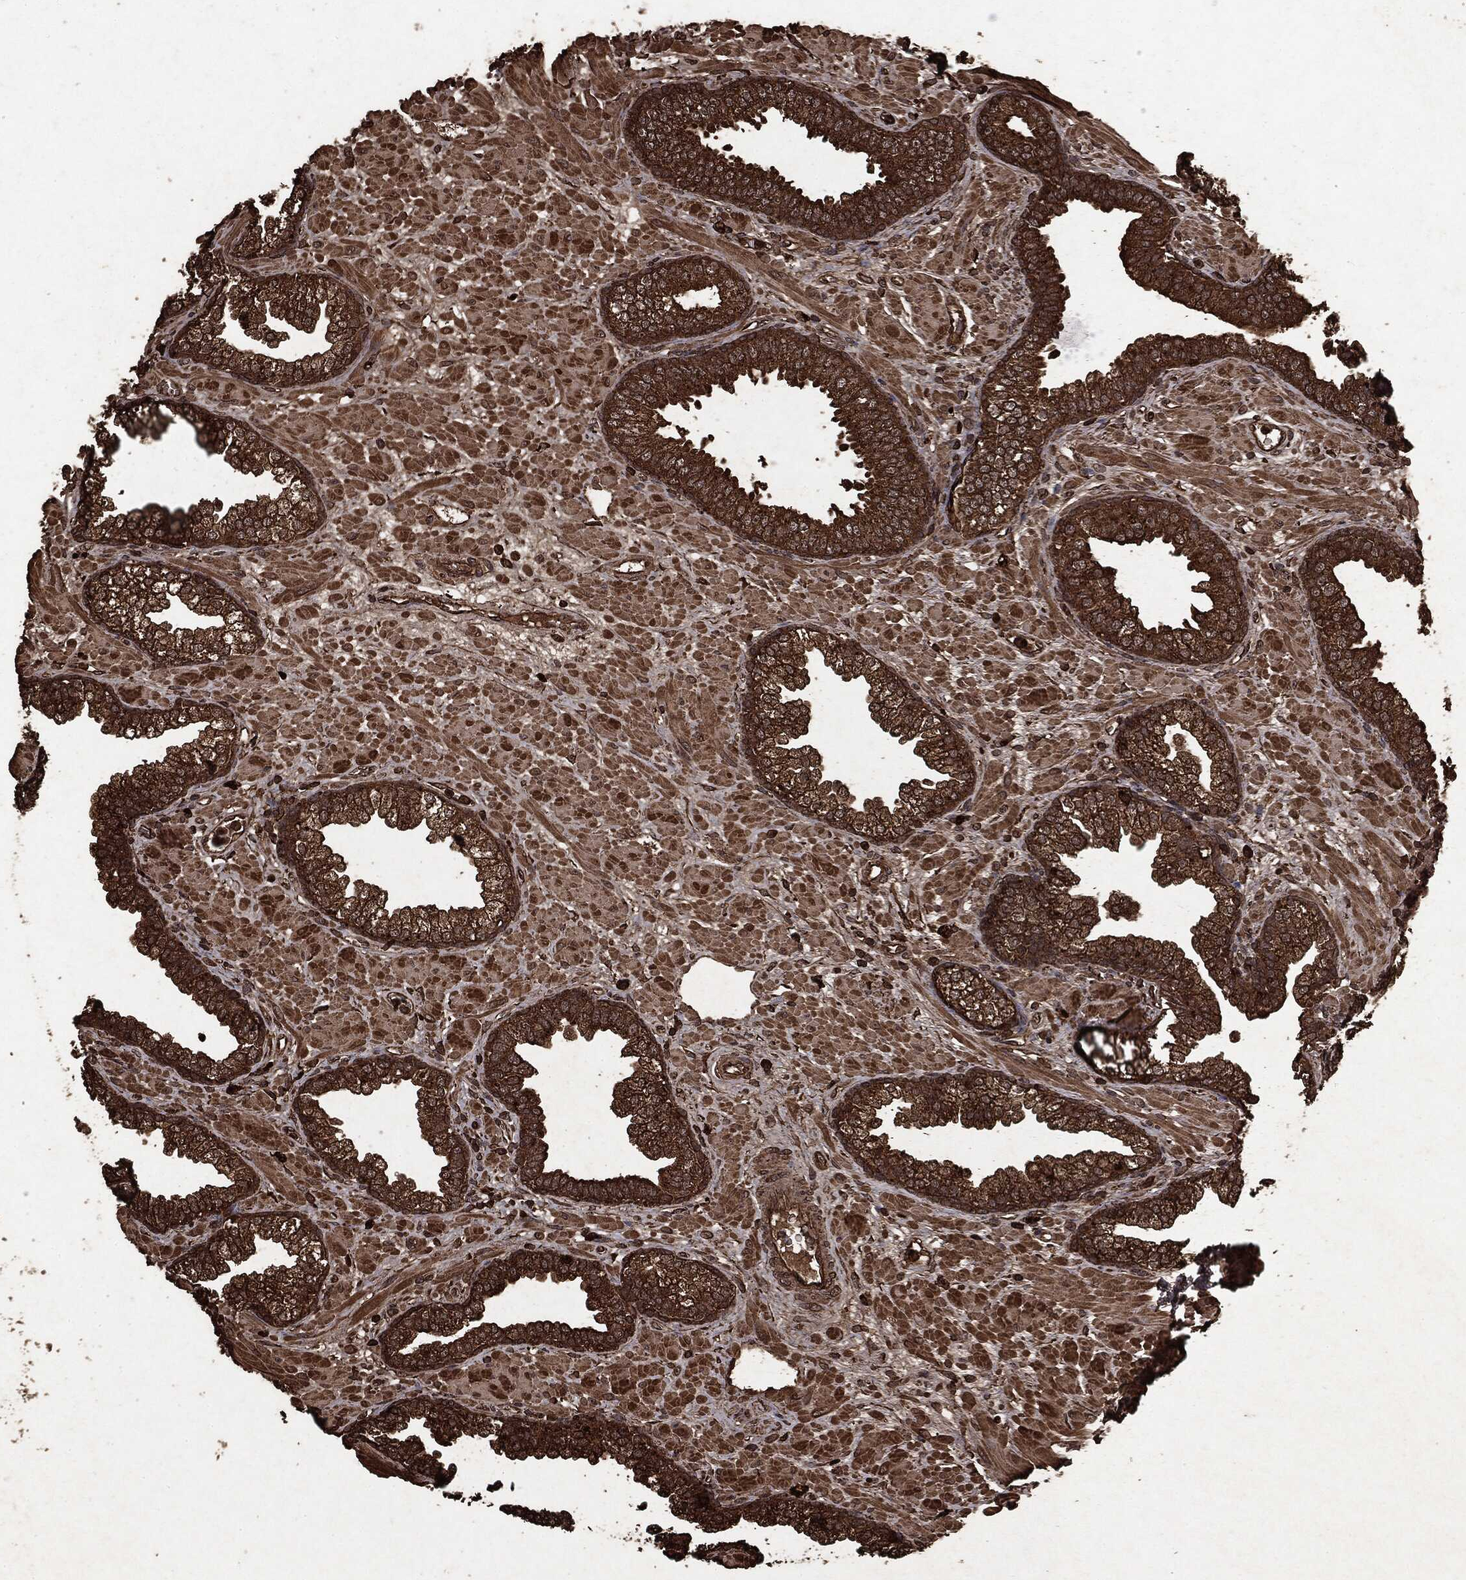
{"staining": {"intensity": "strong", "quantity": ">75%", "location": "cytoplasmic/membranous"}, "tissue": "prostate", "cell_type": "Glandular cells", "image_type": "normal", "snomed": [{"axis": "morphology", "description": "Normal tissue, NOS"}, {"axis": "topography", "description": "Prostate"}], "caption": "The histopathology image demonstrates staining of unremarkable prostate, revealing strong cytoplasmic/membranous protein staining (brown color) within glandular cells.", "gene": "ARAF", "patient": {"sex": "male", "age": 63}}